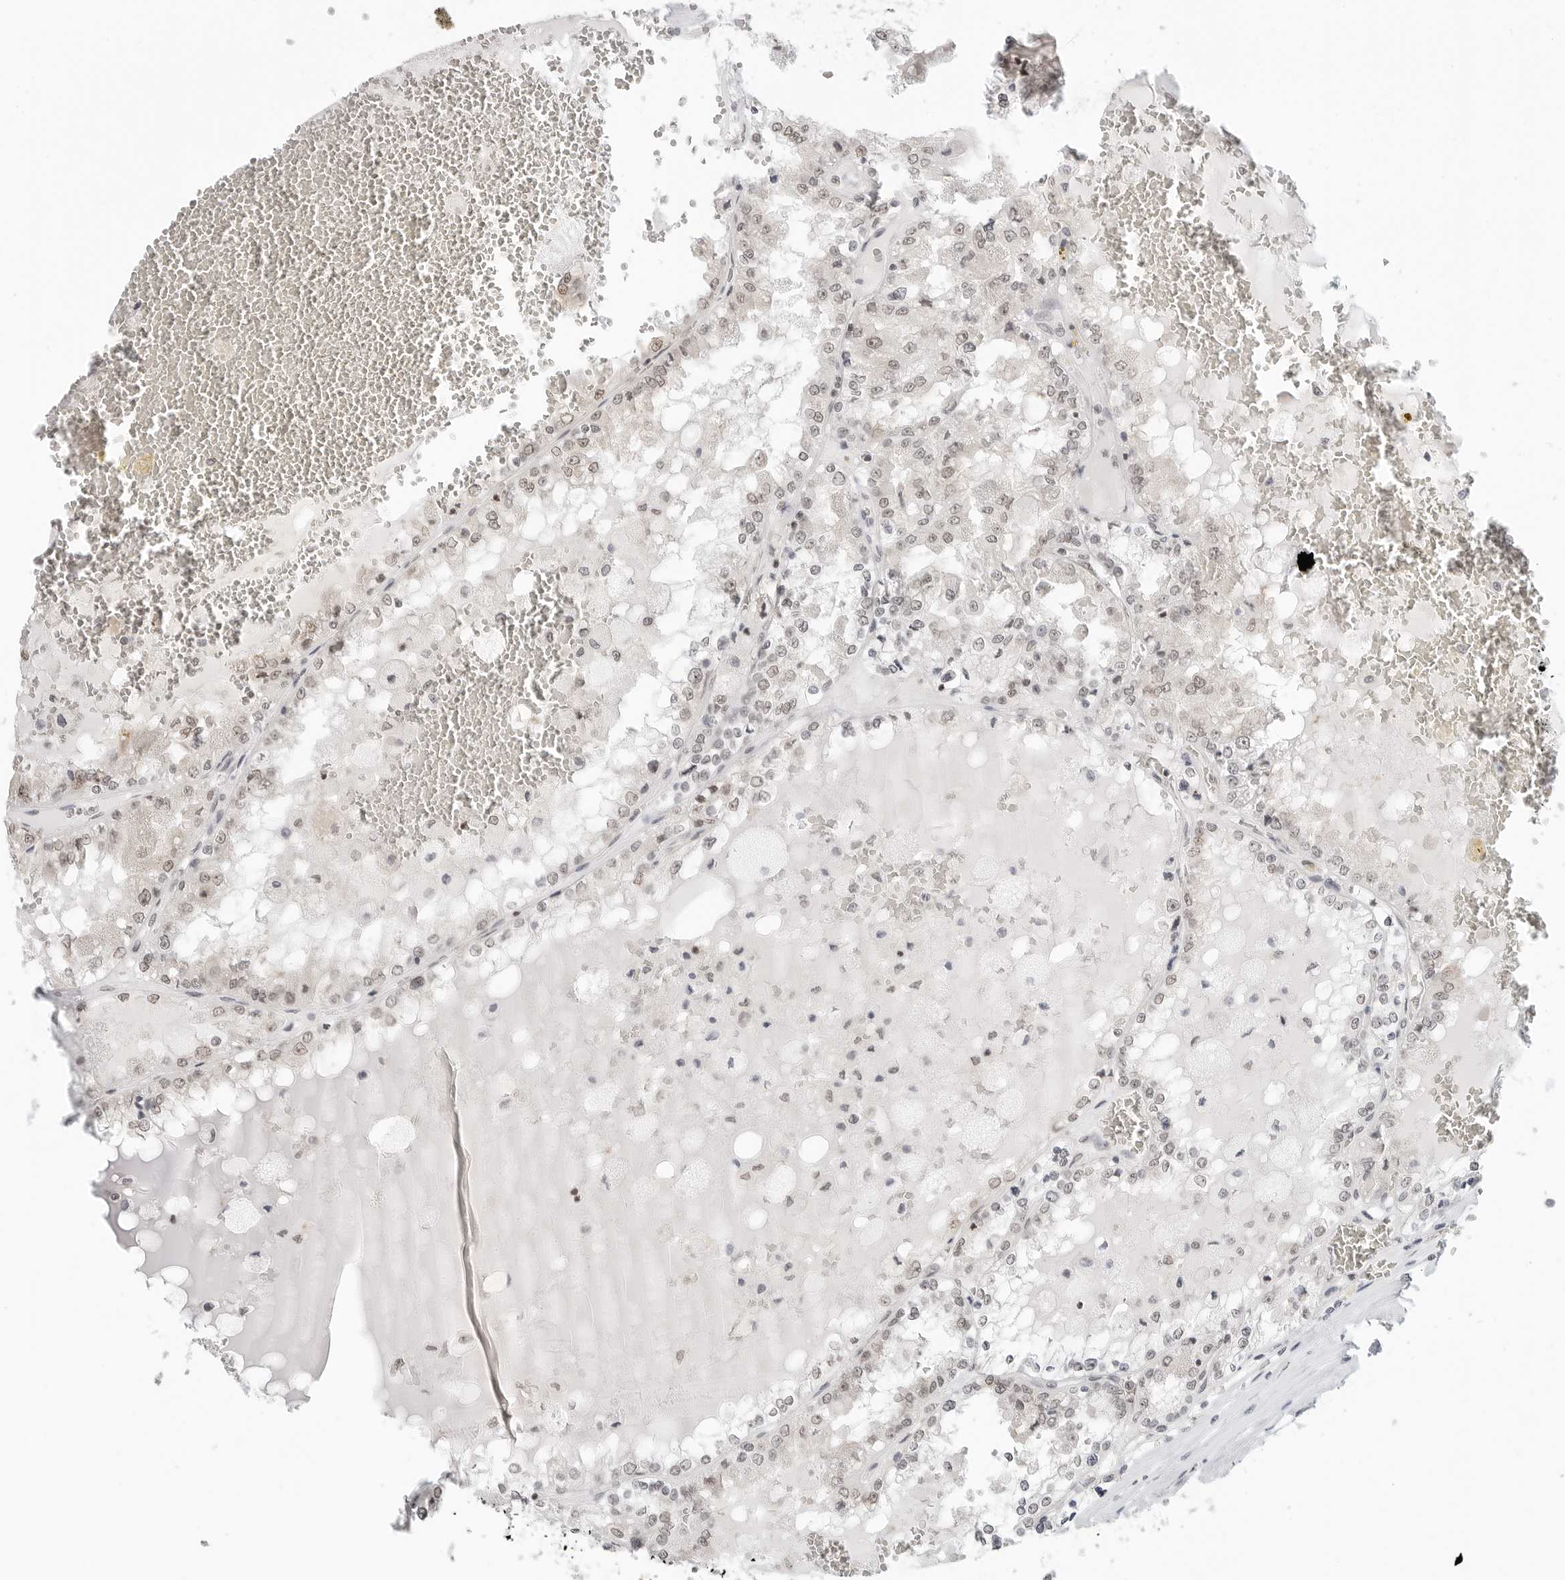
{"staining": {"intensity": "weak", "quantity": "25%-75%", "location": "nuclear"}, "tissue": "renal cancer", "cell_type": "Tumor cells", "image_type": "cancer", "snomed": [{"axis": "morphology", "description": "Adenocarcinoma, NOS"}, {"axis": "topography", "description": "Kidney"}], "caption": "Immunohistochemistry (DAB (3,3'-diaminobenzidine)) staining of adenocarcinoma (renal) displays weak nuclear protein positivity in approximately 25%-75% of tumor cells.", "gene": "METAP1", "patient": {"sex": "female", "age": 56}}